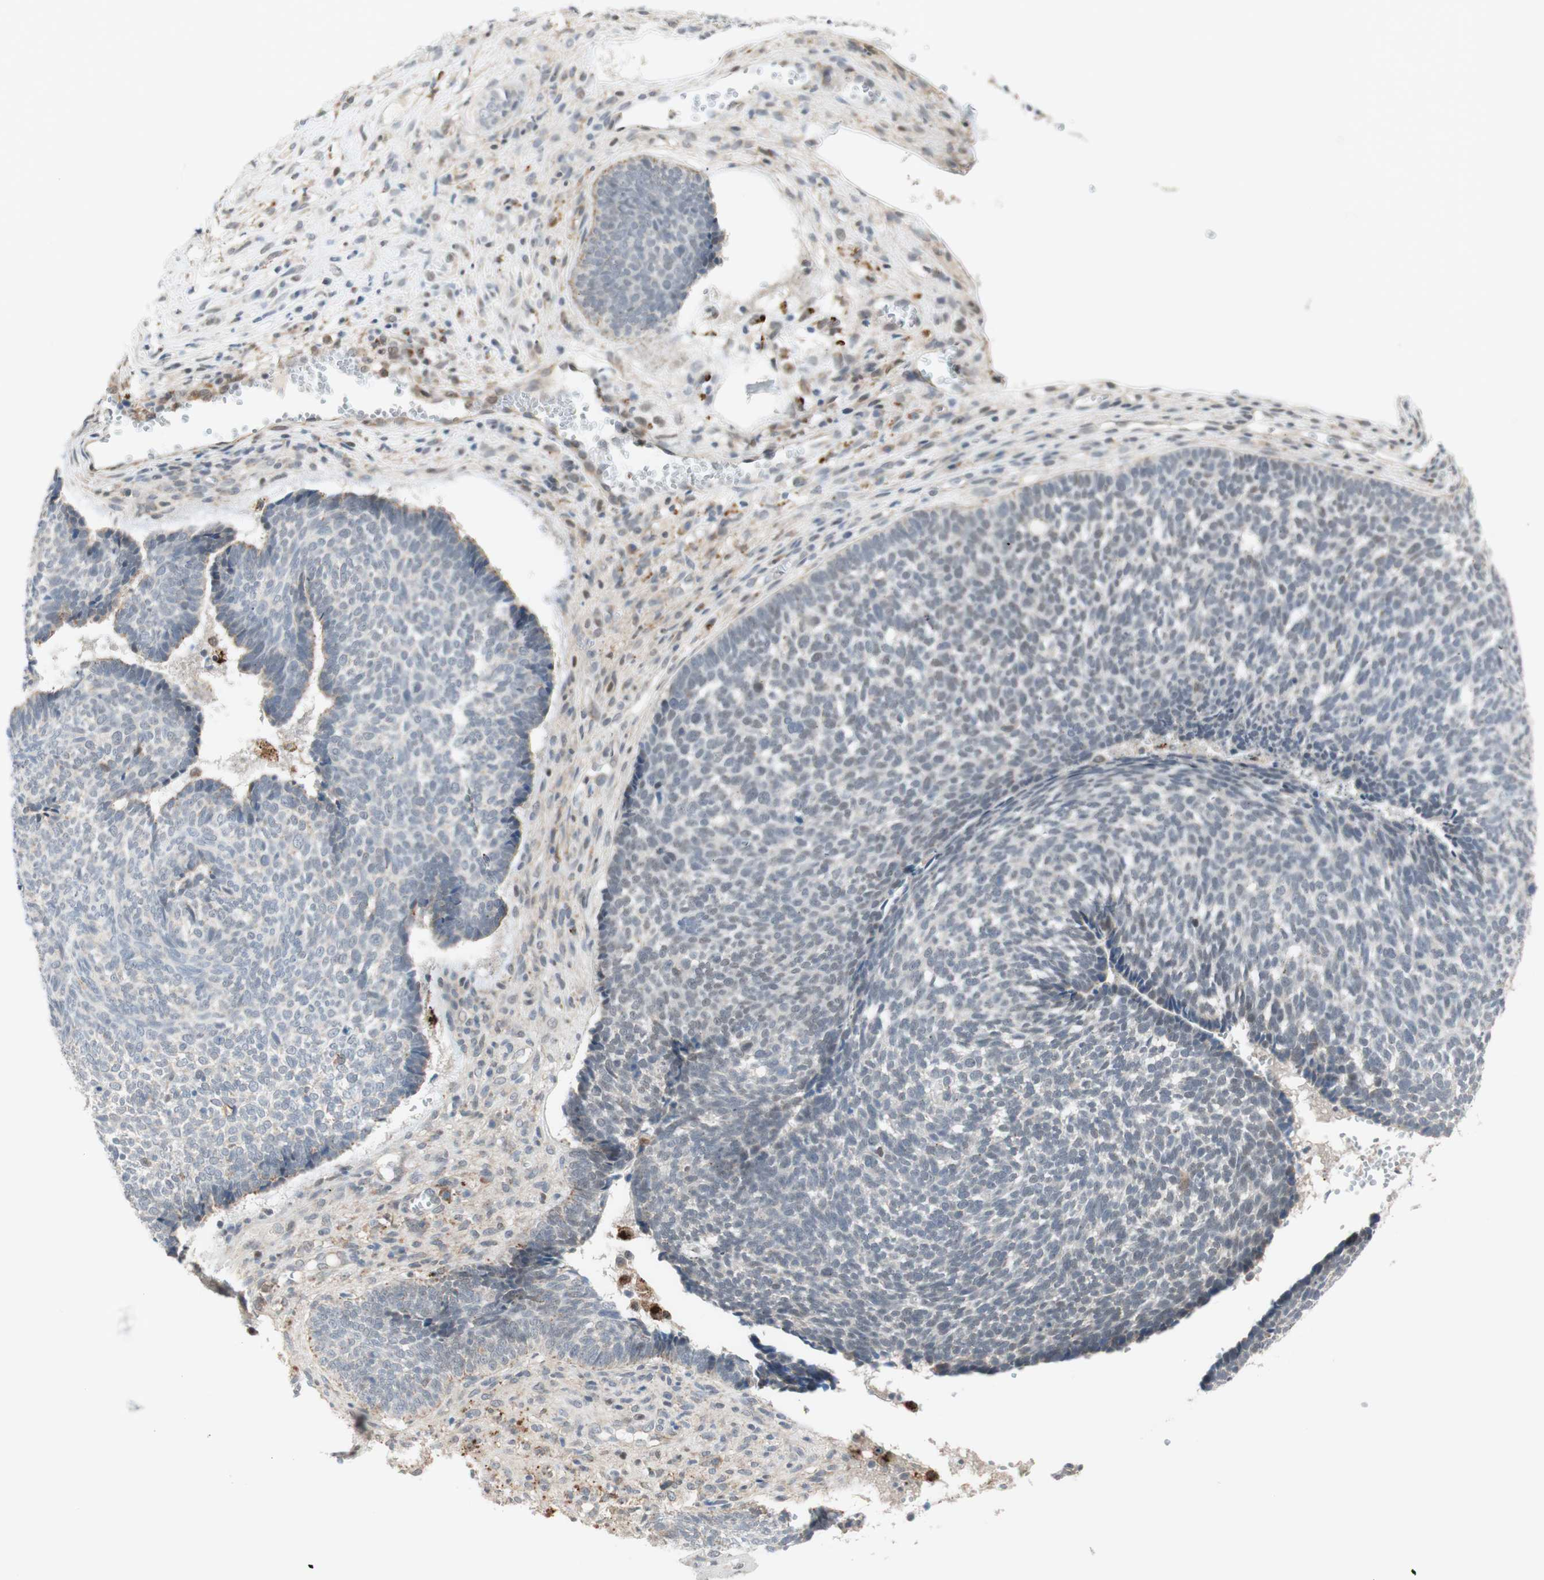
{"staining": {"intensity": "negative", "quantity": "none", "location": "none"}, "tissue": "skin cancer", "cell_type": "Tumor cells", "image_type": "cancer", "snomed": [{"axis": "morphology", "description": "Basal cell carcinoma"}, {"axis": "topography", "description": "Skin"}], "caption": "Immunohistochemistry (IHC) micrograph of neoplastic tissue: basal cell carcinoma (skin) stained with DAB shows no significant protein positivity in tumor cells.", "gene": "GAPT", "patient": {"sex": "male", "age": 84}}